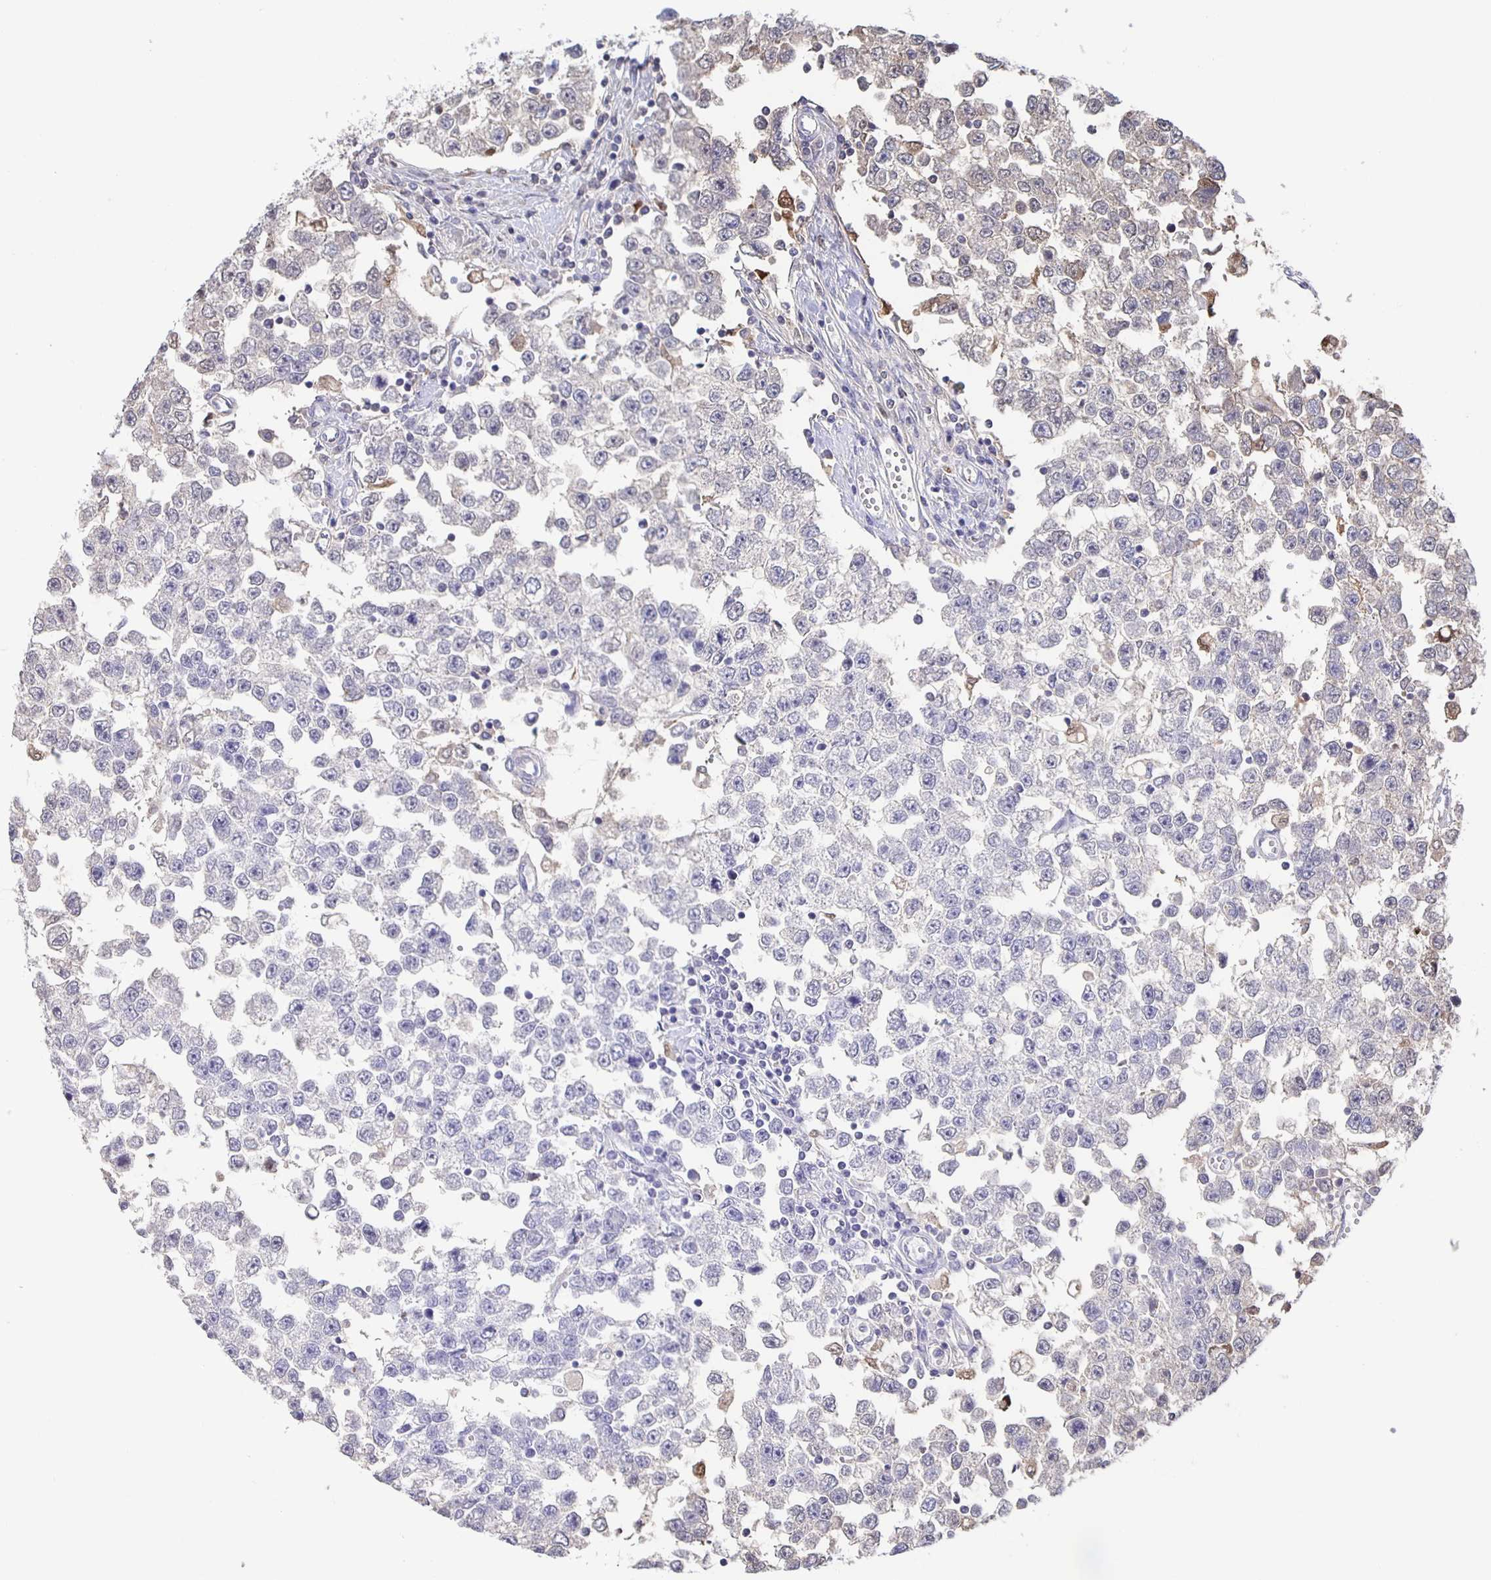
{"staining": {"intensity": "negative", "quantity": "none", "location": "none"}, "tissue": "testis cancer", "cell_type": "Tumor cells", "image_type": "cancer", "snomed": [{"axis": "morphology", "description": "Seminoma, NOS"}, {"axis": "topography", "description": "Testis"}], "caption": "A photomicrograph of human testis seminoma is negative for staining in tumor cells.", "gene": "FGA", "patient": {"sex": "male", "age": 34}}